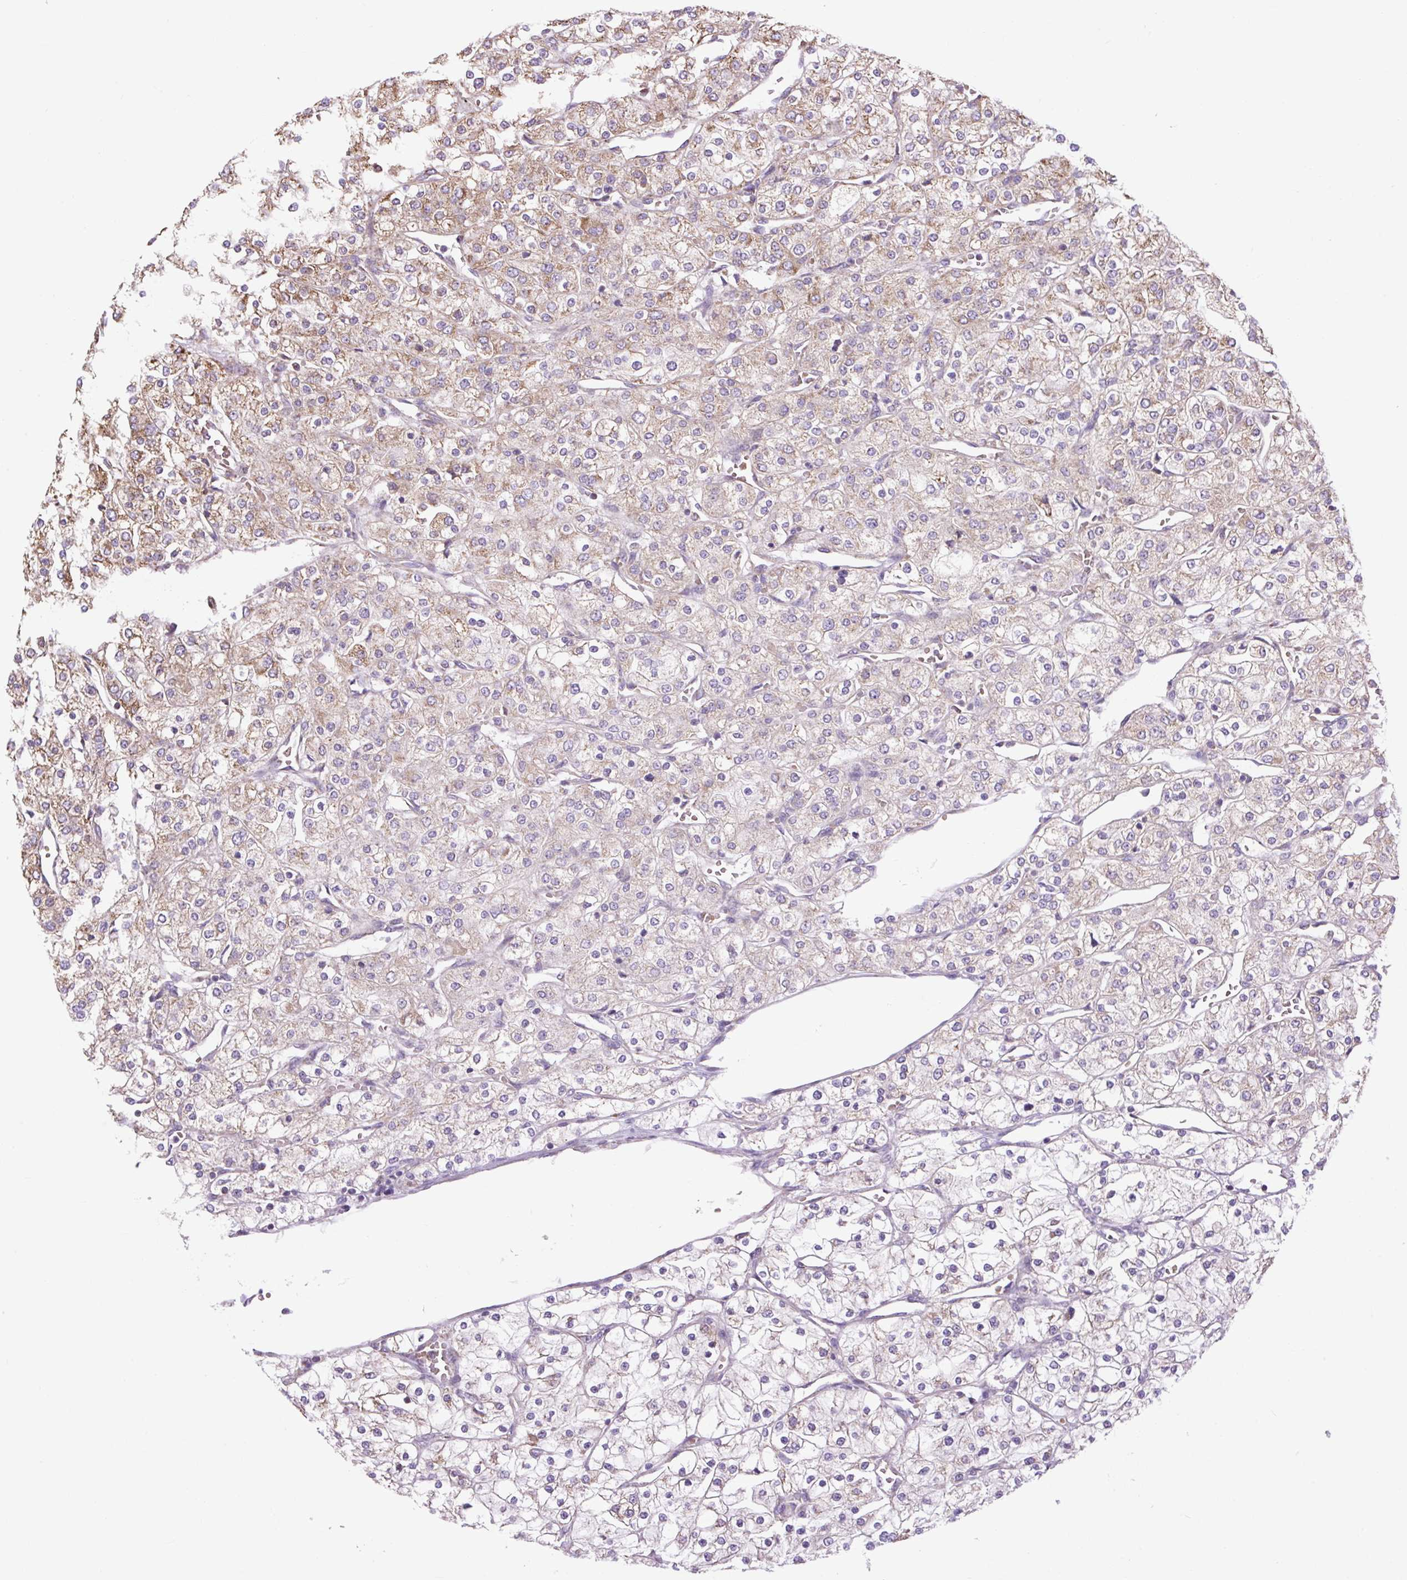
{"staining": {"intensity": "weak", "quantity": "25%-75%", "location": "cytoplasmic/membranous"}, "tissue": "renal cancer", "cell_type": "Tumor cells", "image_type": "cancer", "snomed": [{"axis": "morphology", "description": "Adenocarcinoma, NOS"}, {"axis": "topography", "description": "Kidney"}], "caption": "A histopathology image of human renal cancer stained for a protein shows weak cytoplasmic/membranous brown staining in tumor cells.", "gene": "PLCG1", "patient": {"sex": "male", "age": 80}}